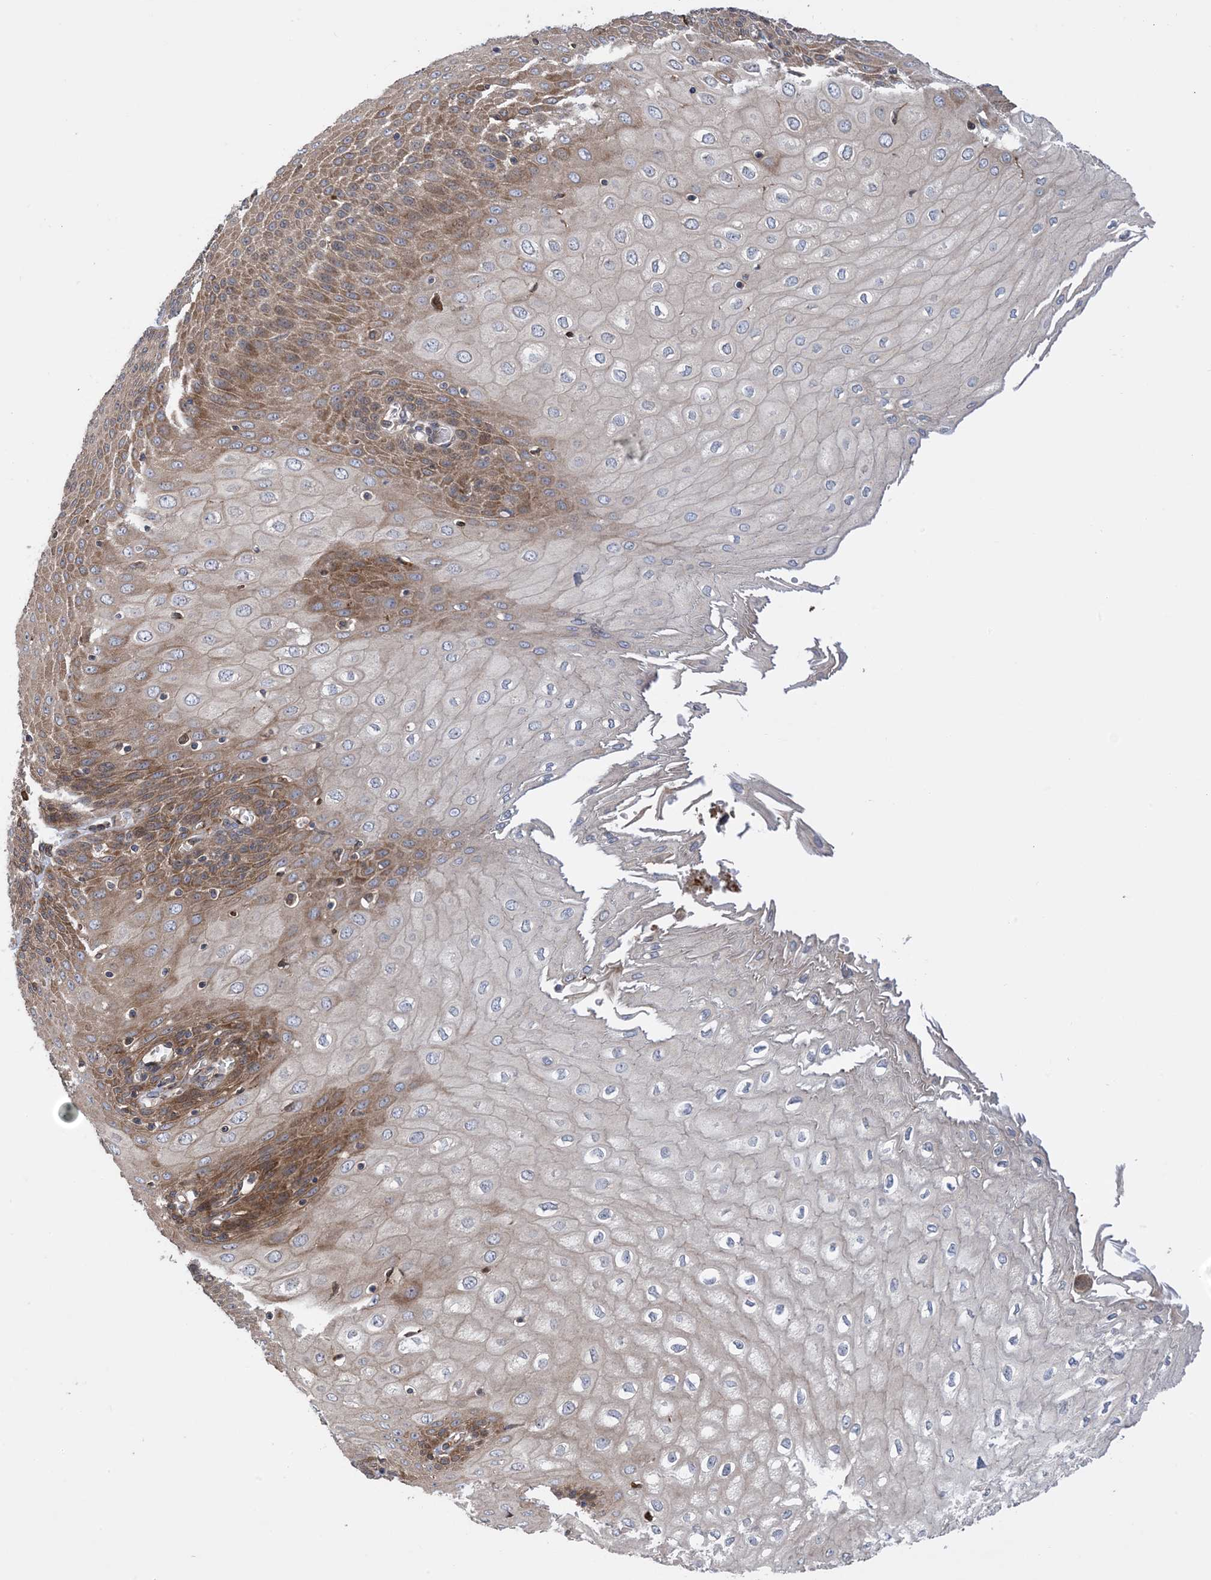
{"staining": {"intensity": "moderate", "quantity": "25%-75%", "location": "cytoplasmic/membranous"}, "tissue": "esophagus", "cell_type": "Squamous epithelial cells", "image_type": "normal", "snomed": [{"axis": "morphology", "description": "Normal tissue, NOS"}, {"axis": "topography", "description": "Esophagus"}], "caption": "Immunohistochemistry (IHC) image of unremarkable human esophagus stained for a protein (brown), which demonstrates medium levels of moderate cytoplasmic/membranous positivity in approximately 25%-75% of squamous epithelial cells.", "gene": "CLEC16A", "patient": {"sex": "male", "age": 60}}